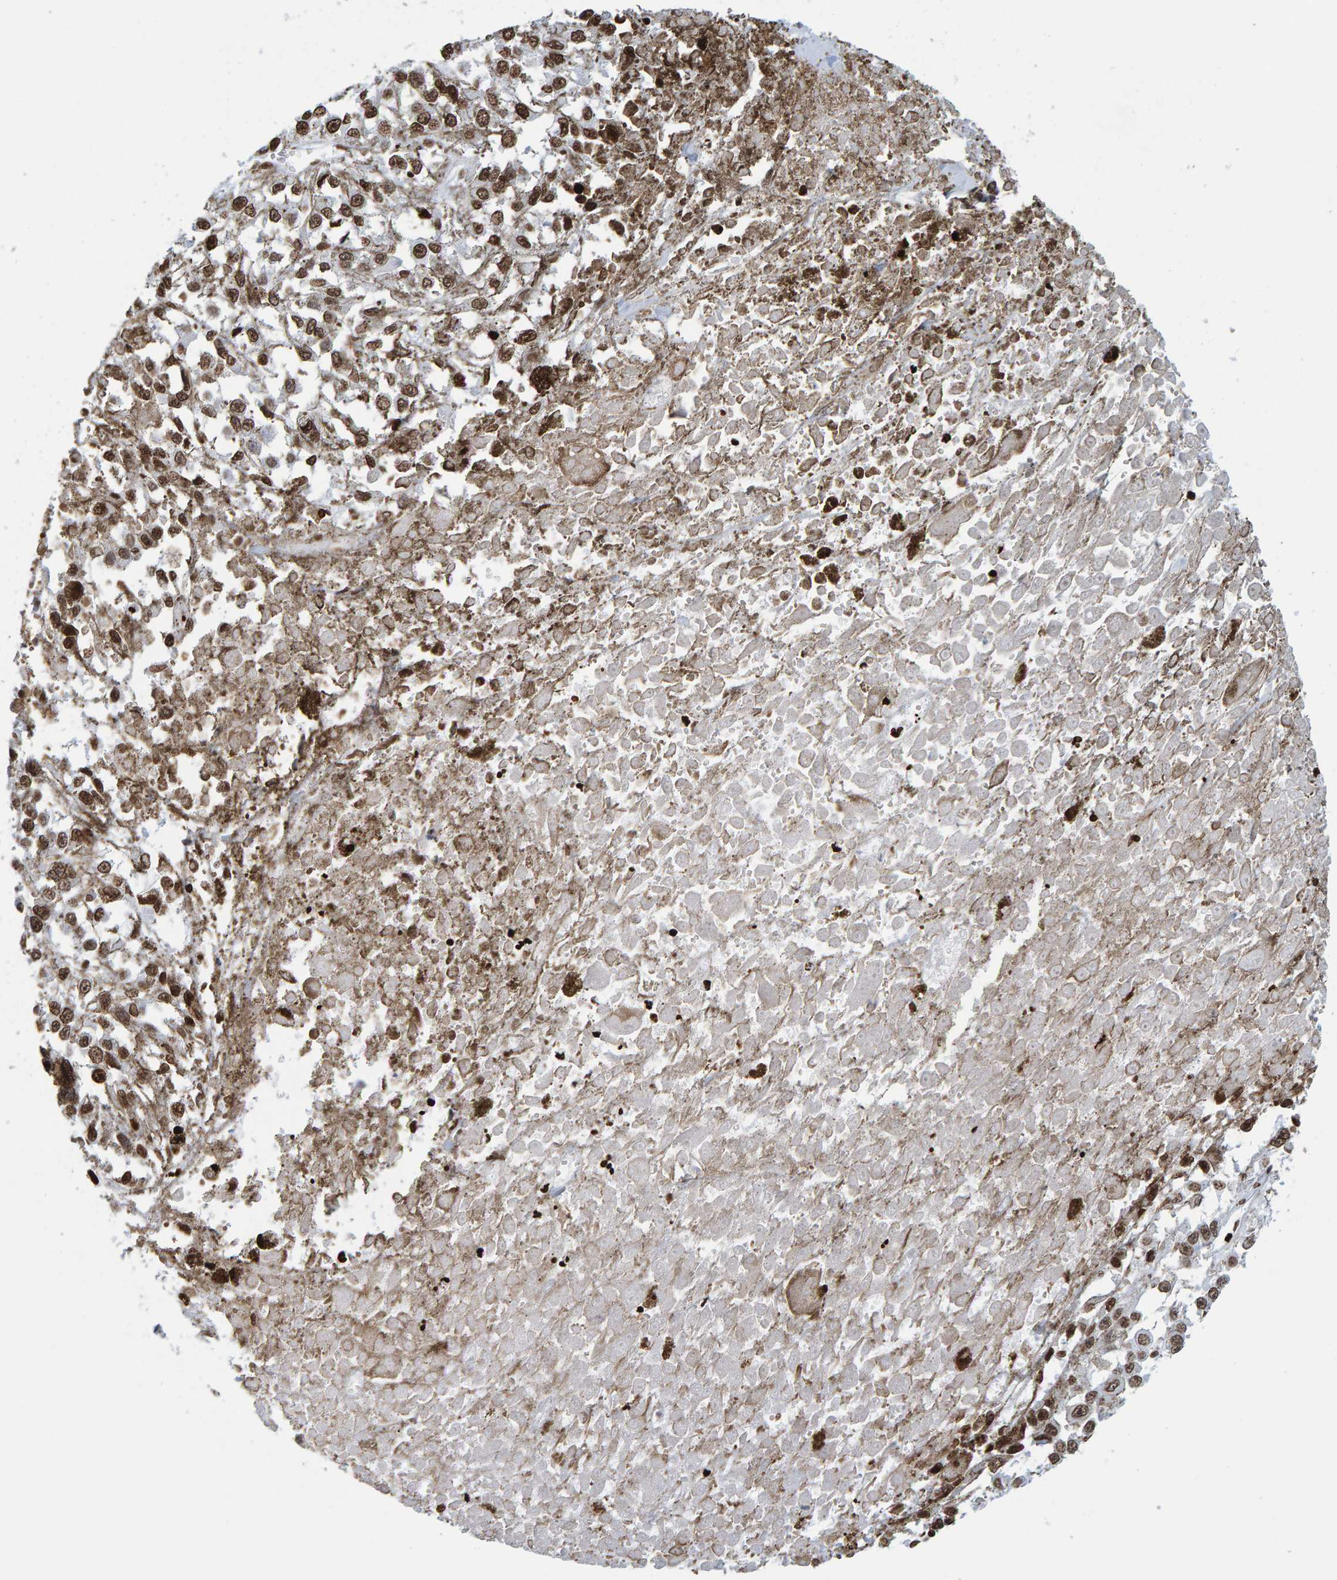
{"staining": {"intensity": "strong", "quantity": ">75%", "location": "nuclear"}, "tissue": "melanoma", "cell_type": "Tumor cells", "image_type": "cancer", "snomed": [{"axis": "morphology", "description": "Malignant melanoma, Metastatic site"}, {"axis": "topography", "description": "Lymph node"}], "caption": "Malignant melanoma (metastatic site) stained for a protein shows strong nuclear positivity in tumor cells. (brown staining indicates protein expression, while blue staining denotes nuclei).", "gene": "BRF2", "patient": {"sex": "male", "age": 59}}